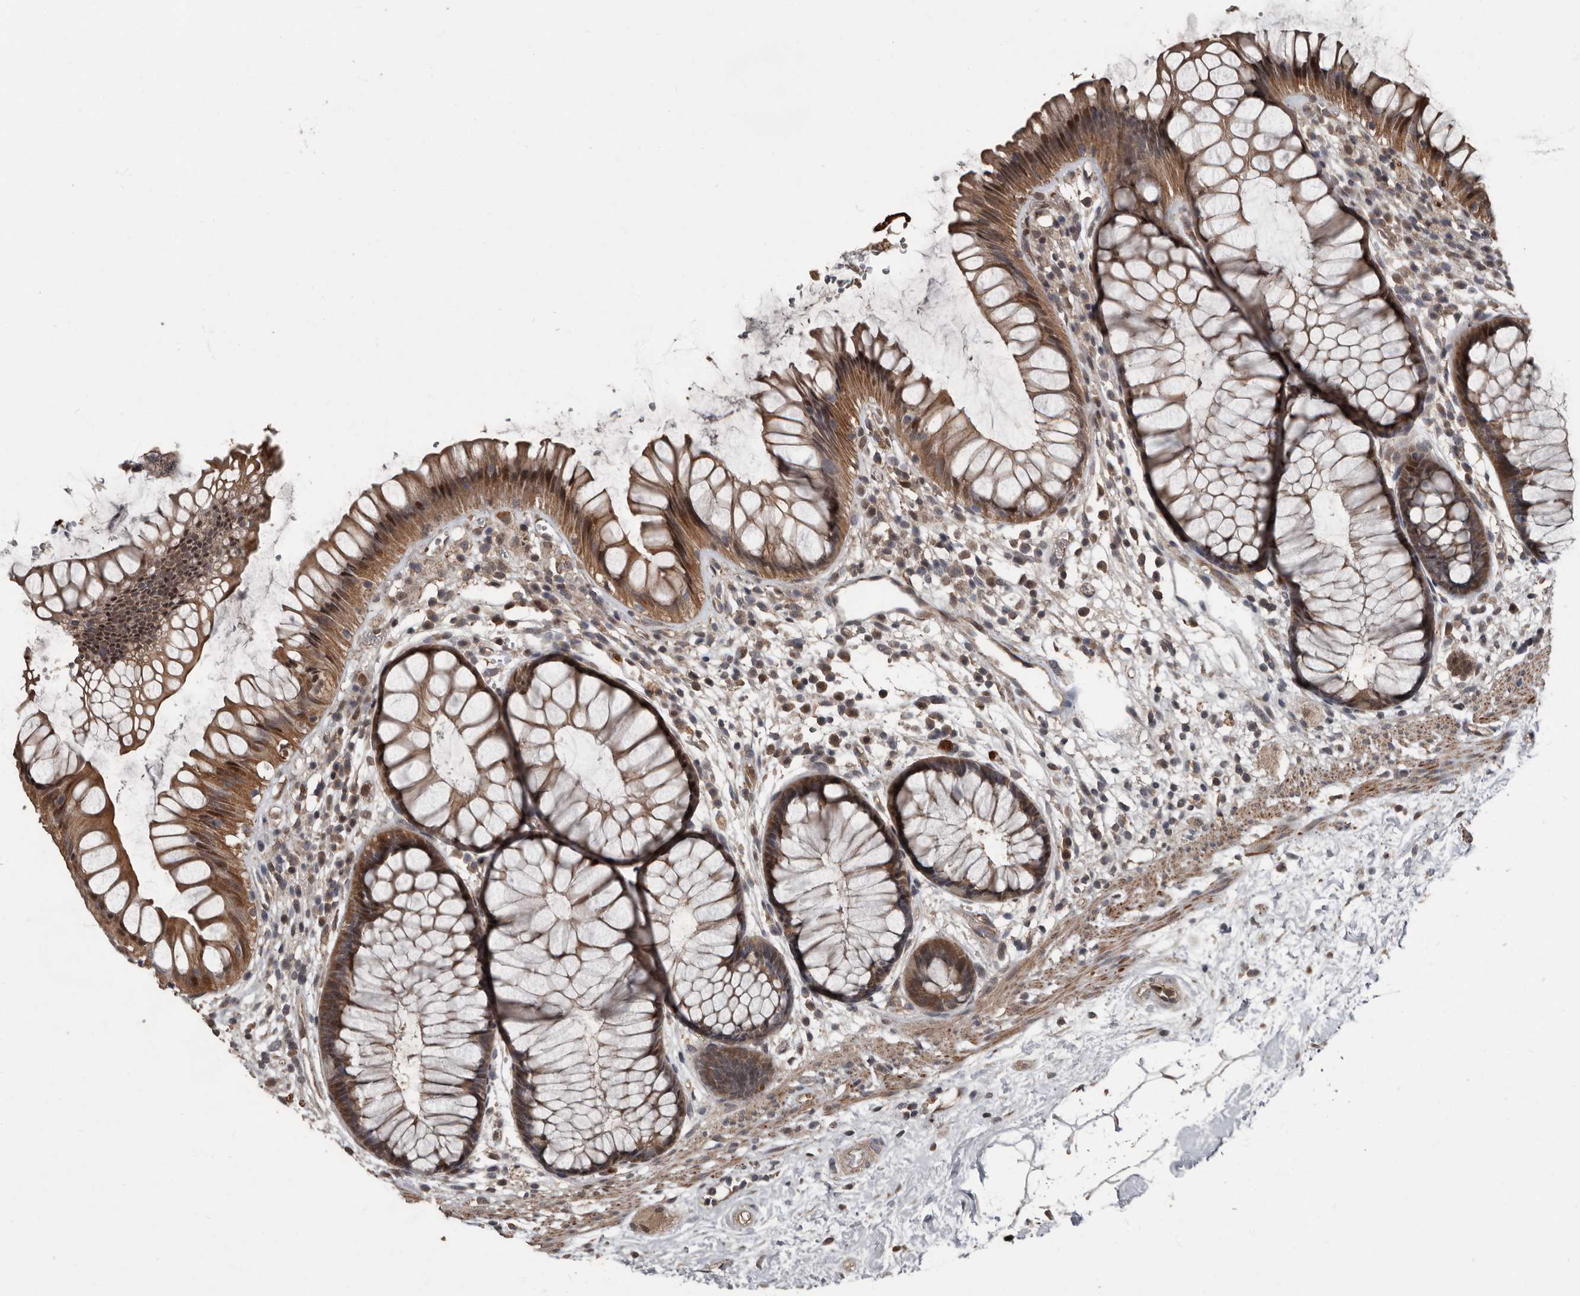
{"staining": {"intensity": "moderate", "quantity": ">75%", "location": "cytoplasmic/membranous,nuclear"}, "tissue": "rectum", "cell_type": "Glandular cells", "image_type": "normal", "snomed": [{"axis": "morphology", "description": "Normal tissue, NOS"}, {"axis": "topography", "description": "Rectum"}], "caption": "Brown immunohistochemical staining in normal rectum shows moderate cytoplasmic/membranous,nuclear positivity in approximately >75% of glandular cells.", "gene": "FSBP", "patient": {"sex": "male", "age": 51}}